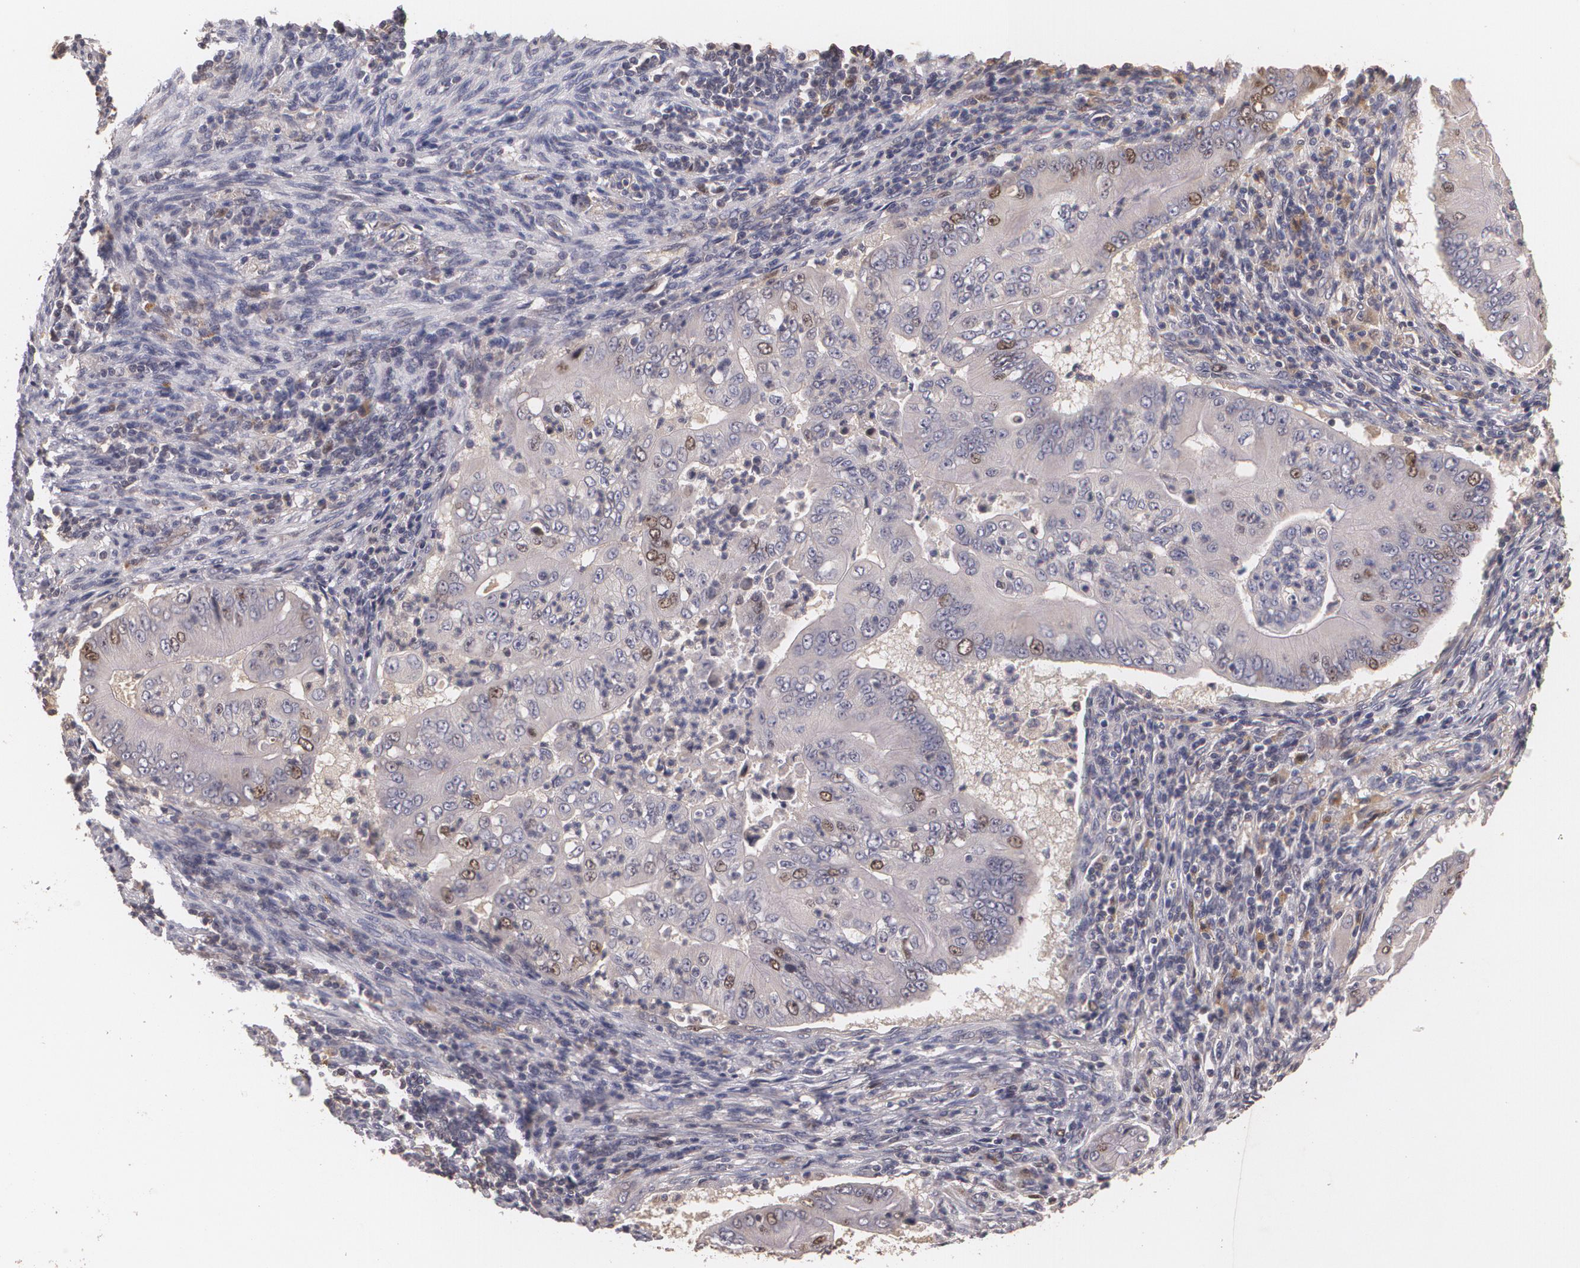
{"staining": {"intensity": "moderate", "quantity": "<25%", "location": "nuclear"}, "tissue": "pancreatic cancer", "cell_type": "Tumor cells", "image_type": "cancer", "snomed": [{"axis": "morphology", "description": "Adenocarcinoma, NOS"}, {"axis": "topography", "description": "Pancreas"}], "caption": "High-power microscopy captured an IHC image of pancreatic cancer, revealing moderate nuclear staining in approximately <25% of tumor cells. The protein of interest is shown in brown color, while the nuclei are stained blue.", "gene": "BRCA1", "patient": {"sex": "male", "age": 62}}